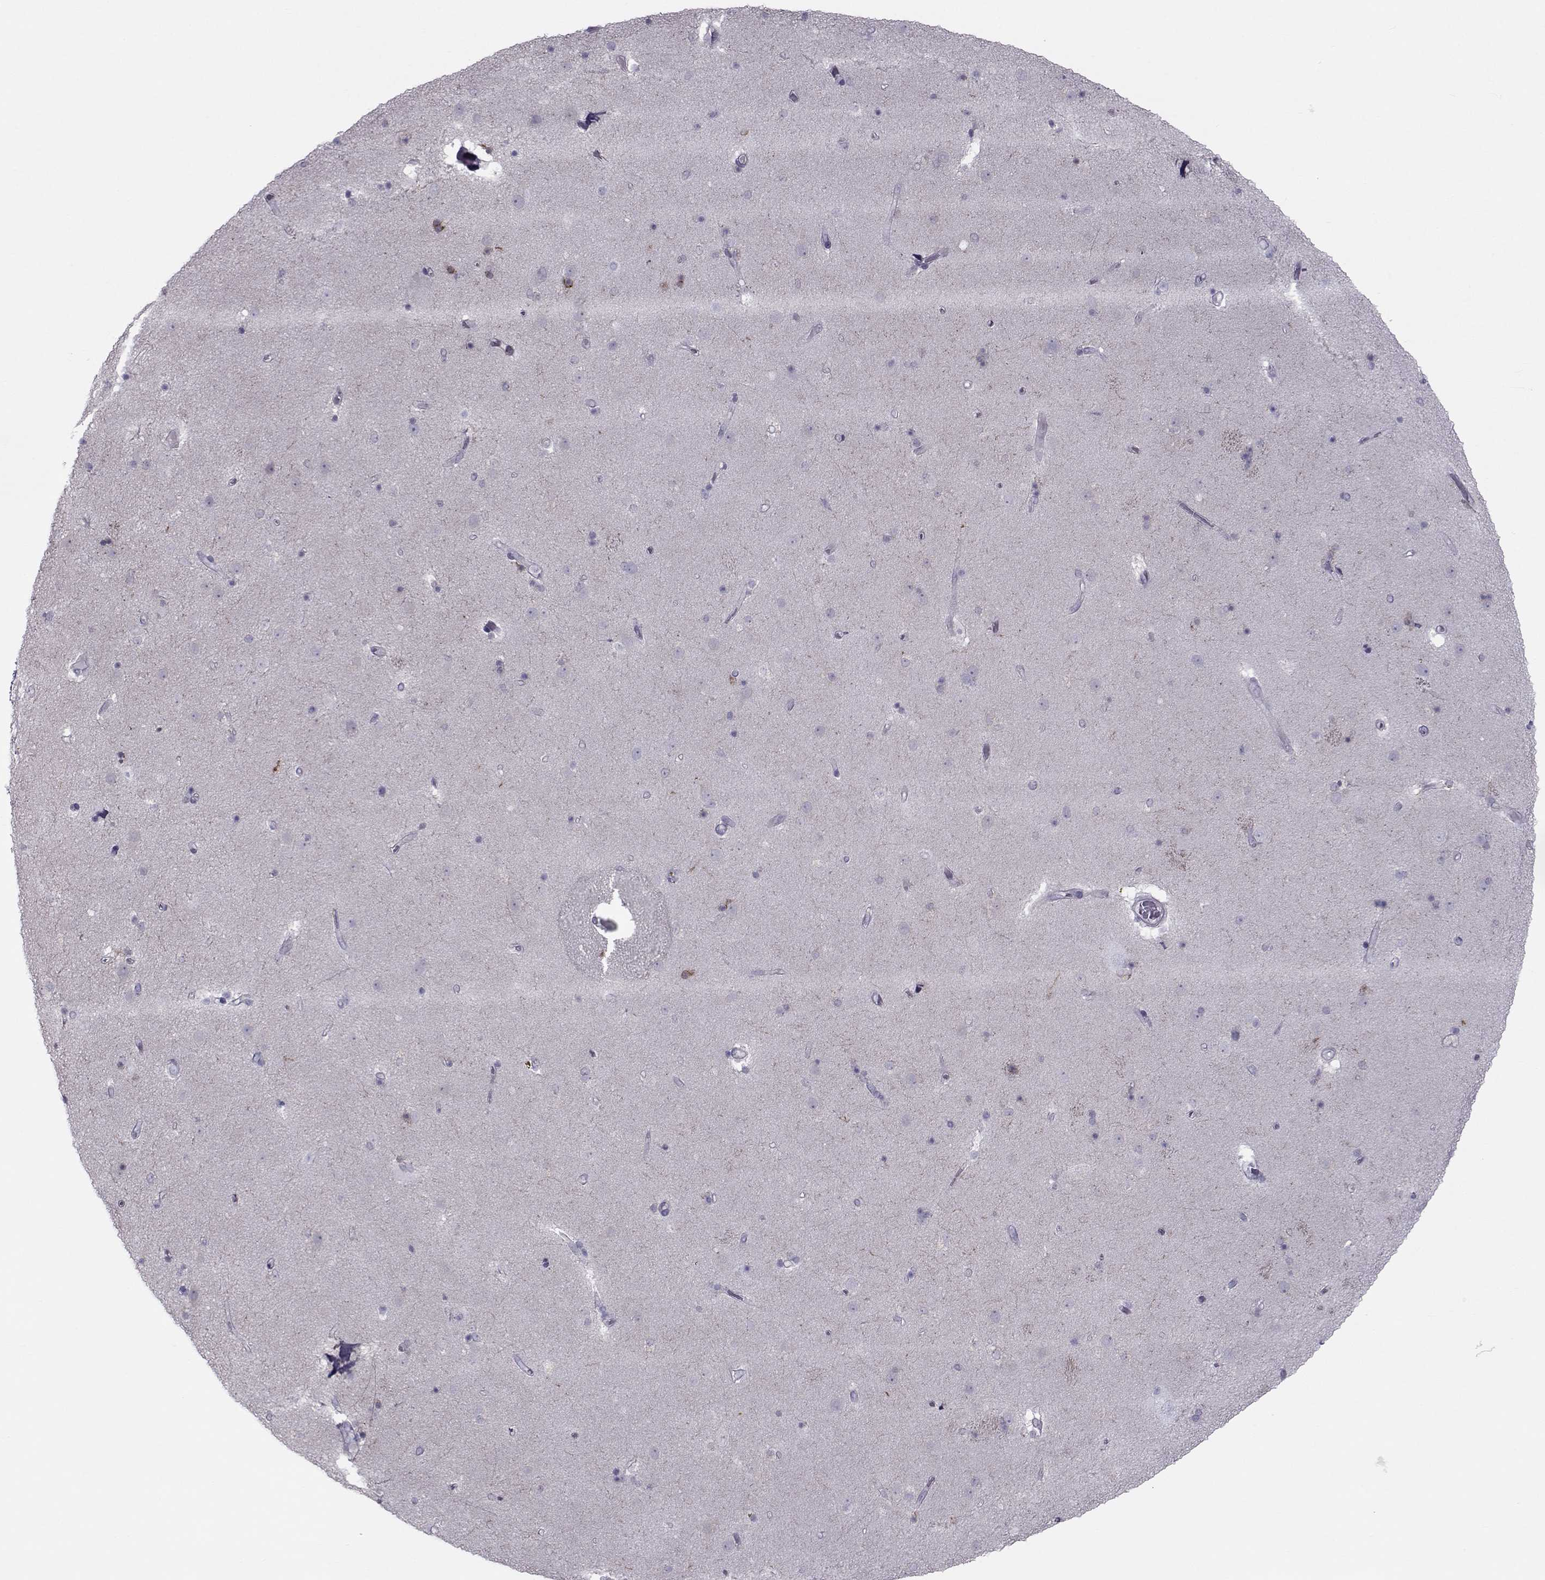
{"staining": {"intensity": "negative", "quantity": "none", "location": "none"}, "tissue": "caudate", "cell_type": "Glial cells", "image_type": "normal", "snomed": [{"axis": "morphology", "description": "Normal tissue, NOS"}, {"axis": "topography", "description": "Lateral ventricle wall"}], "caption": "Glial cells are negative for protein expression in normal human caudate. (Brightfield microscopy of DAB IHC at high magnification).", "gene": "GARIN3", "patient": {"sex": "female", "age": 71}}